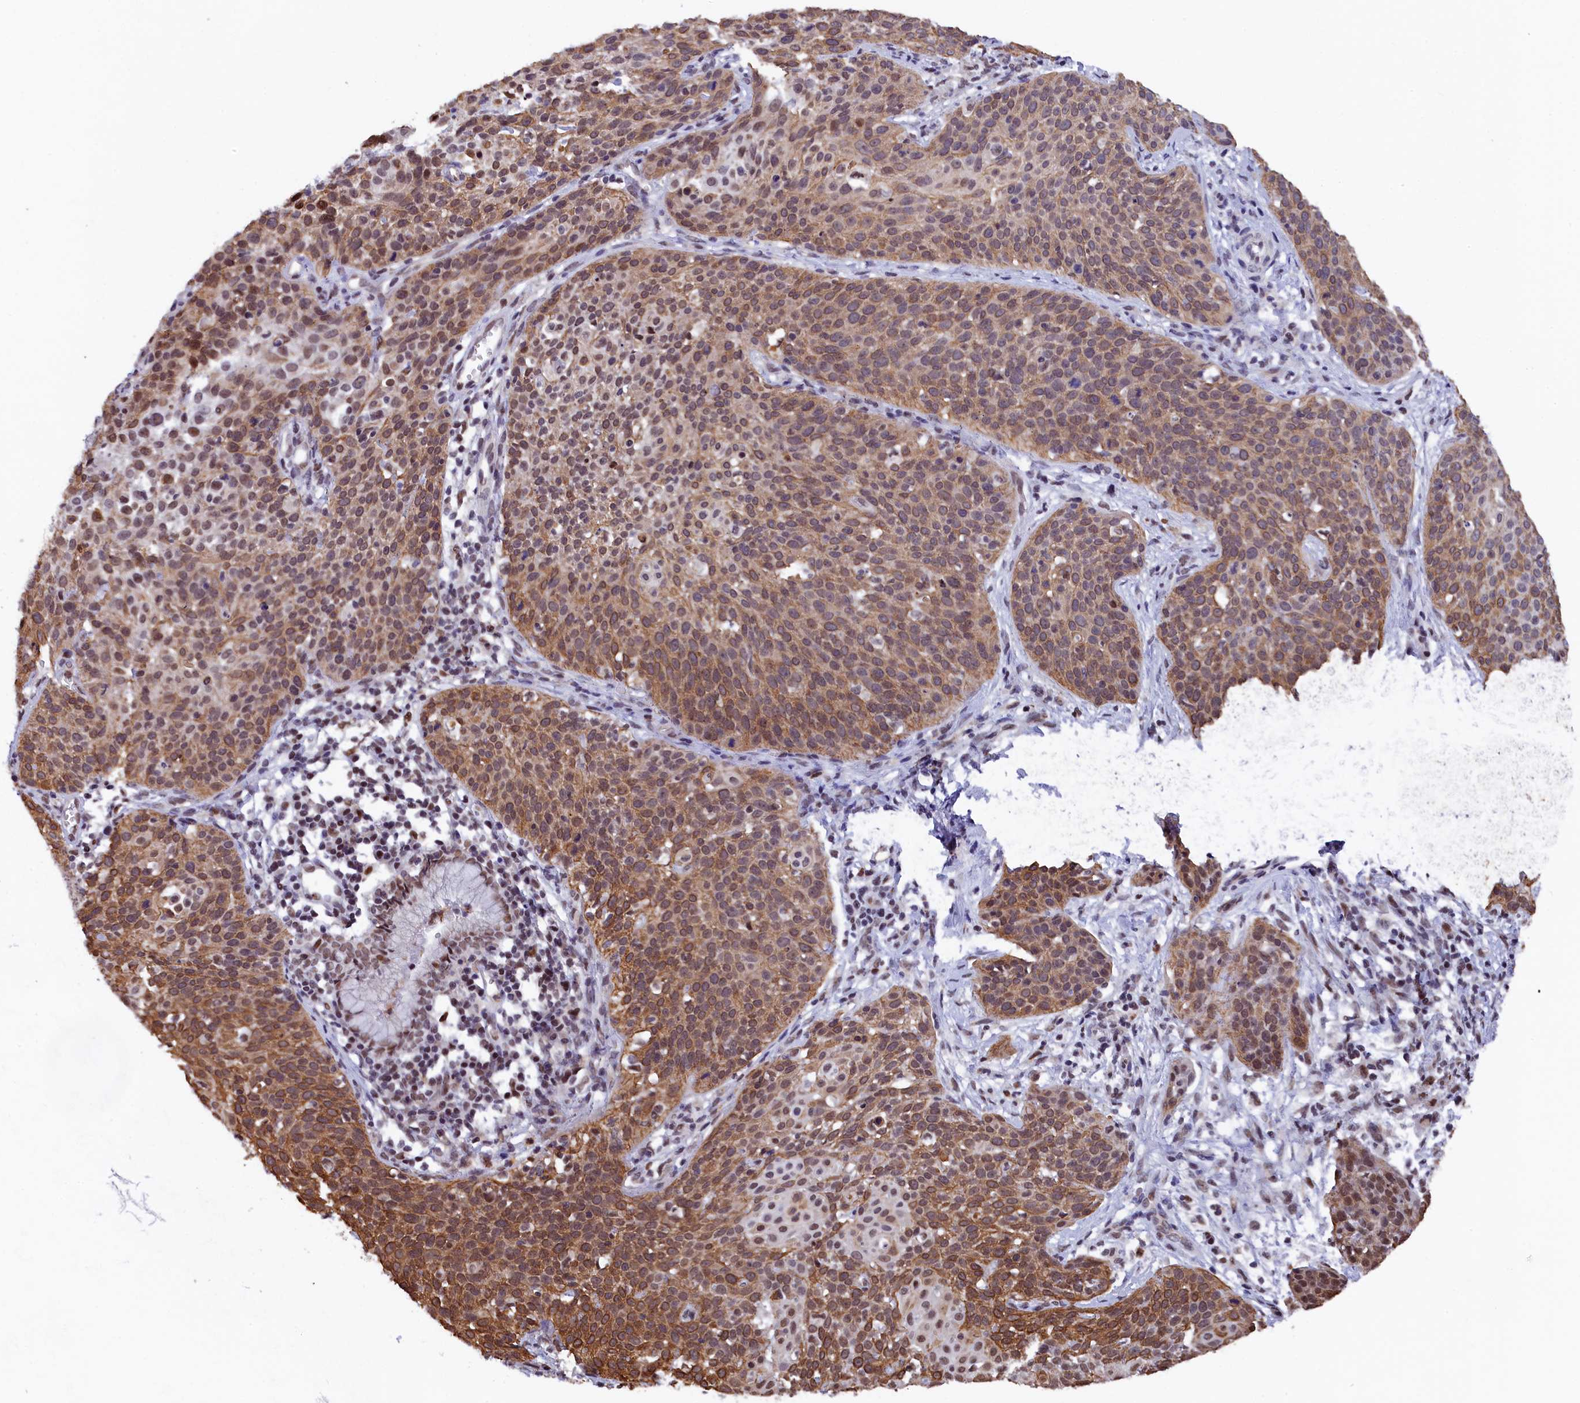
{"staining": {"intensity": "moderate", "quantity": ">75%", "location": "cytoplasmic/membranous,nuclear"}, "tissue": "cervical cancer", "cell_type": "Tumor cells", "image_type": "cancer", "snomed": [{"axis": "morphology", "description": "Squamous cell carcinoma, NOS"}, {"axis": "topography", "description": "Cervix"}], "caption": "A micrograph showing moderate cytoplasmic/membranous and nuclear positivity in about >75% of tumor cells in cervical cancer, as visualized by brown immunohistochemical staining.", "gene": "ADIG", "patient": {"sex": "female", "age": 38}}